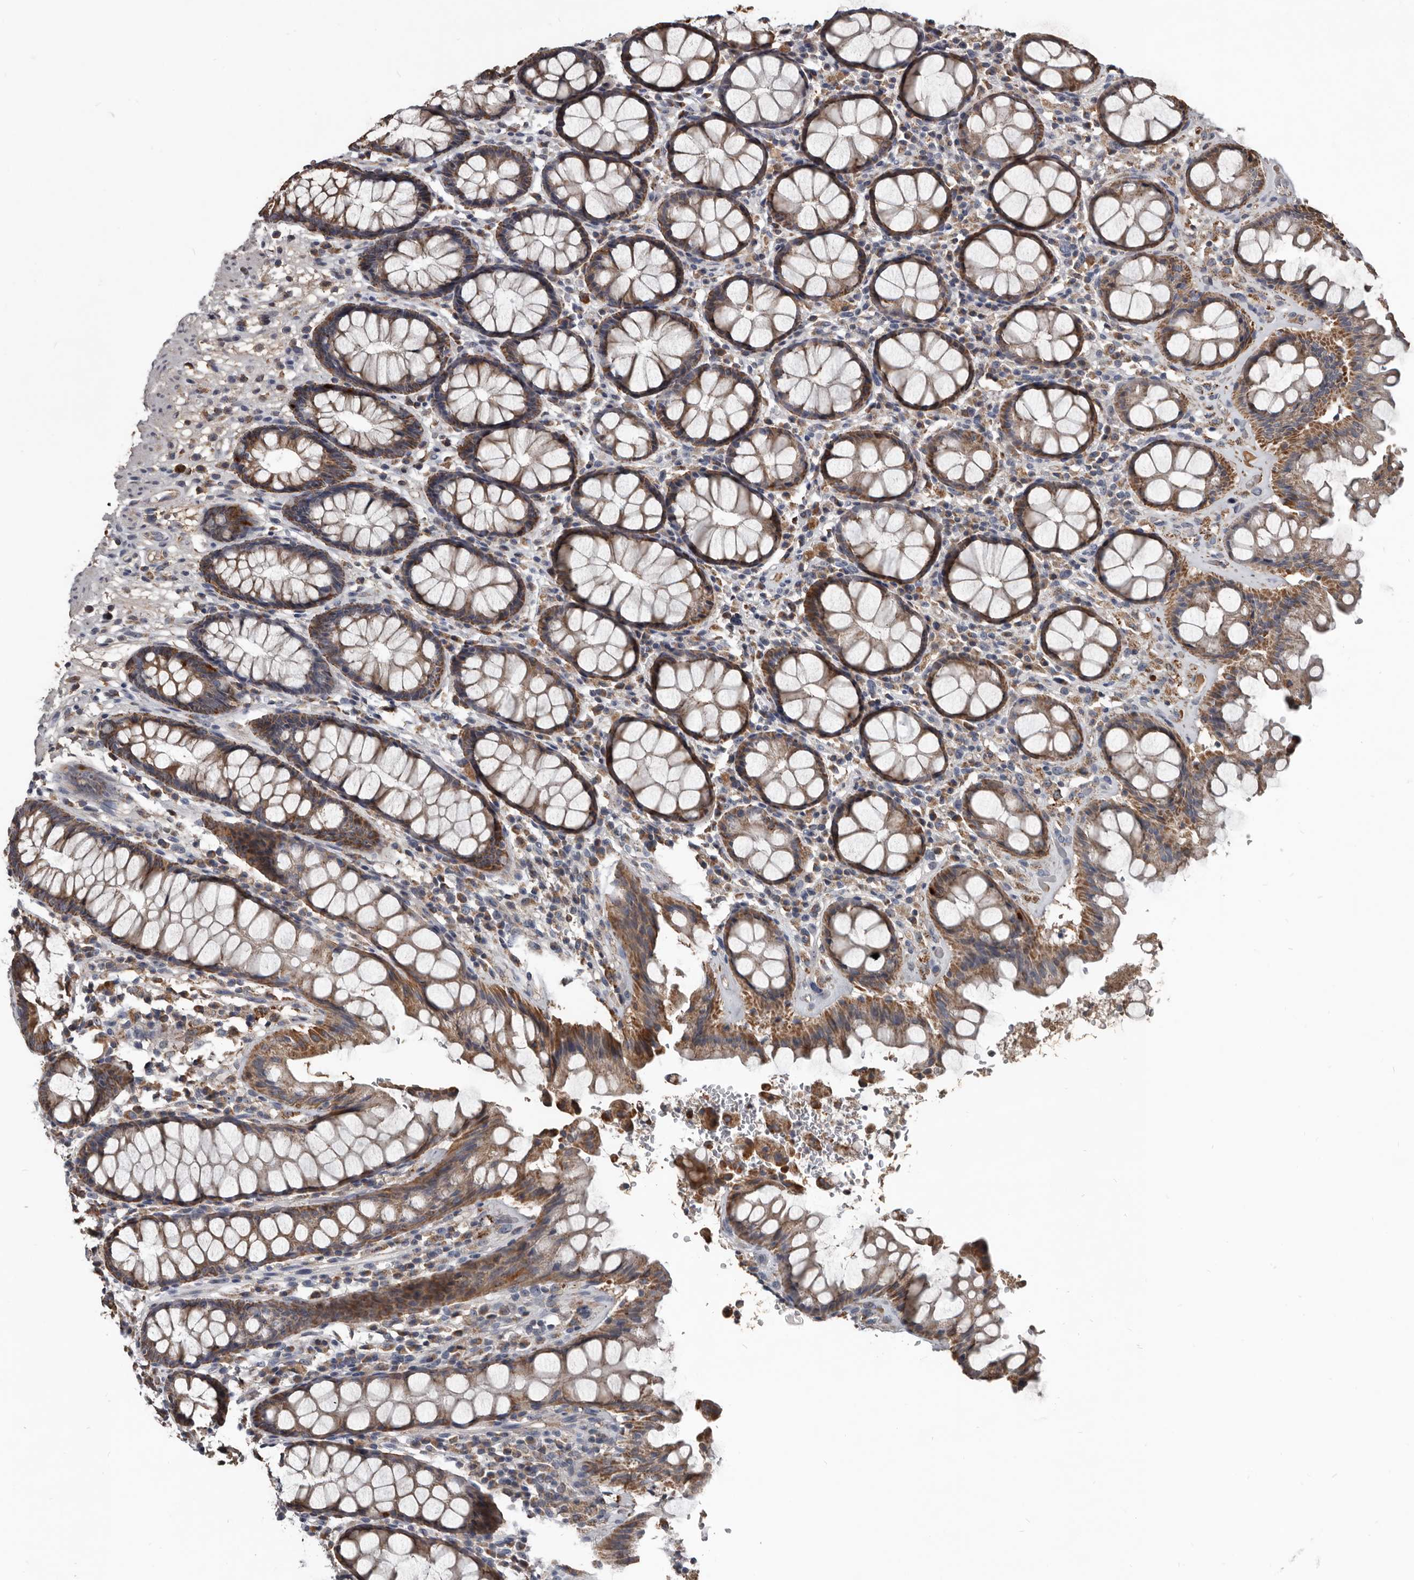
{"staining": {"intensity": "moderate", "quantity": ">75%", "location": "cytoplasmic/membranous"}, "tissue": "rectum", "cell_type": "Glandular cells", "image_type": "normal", "snomed": [{"axis": "morphology", "description": "Normal tissue, NOS"}, {"axis": "topography", "description": "Rectum"}], "caption": "Immunohistochemical staining of unremarkable rectum shows moderate cytoplasmic/membranous protein staining in approximately >75% of glandular cells. Using DAB (3,3'-diaminobenzidine) (brown) and hematoxylin (blue) stains, captured at high magnification using brightfield microscopy.", "gene": "GREB1", "patient": {"sex": "male", "age": 64}}